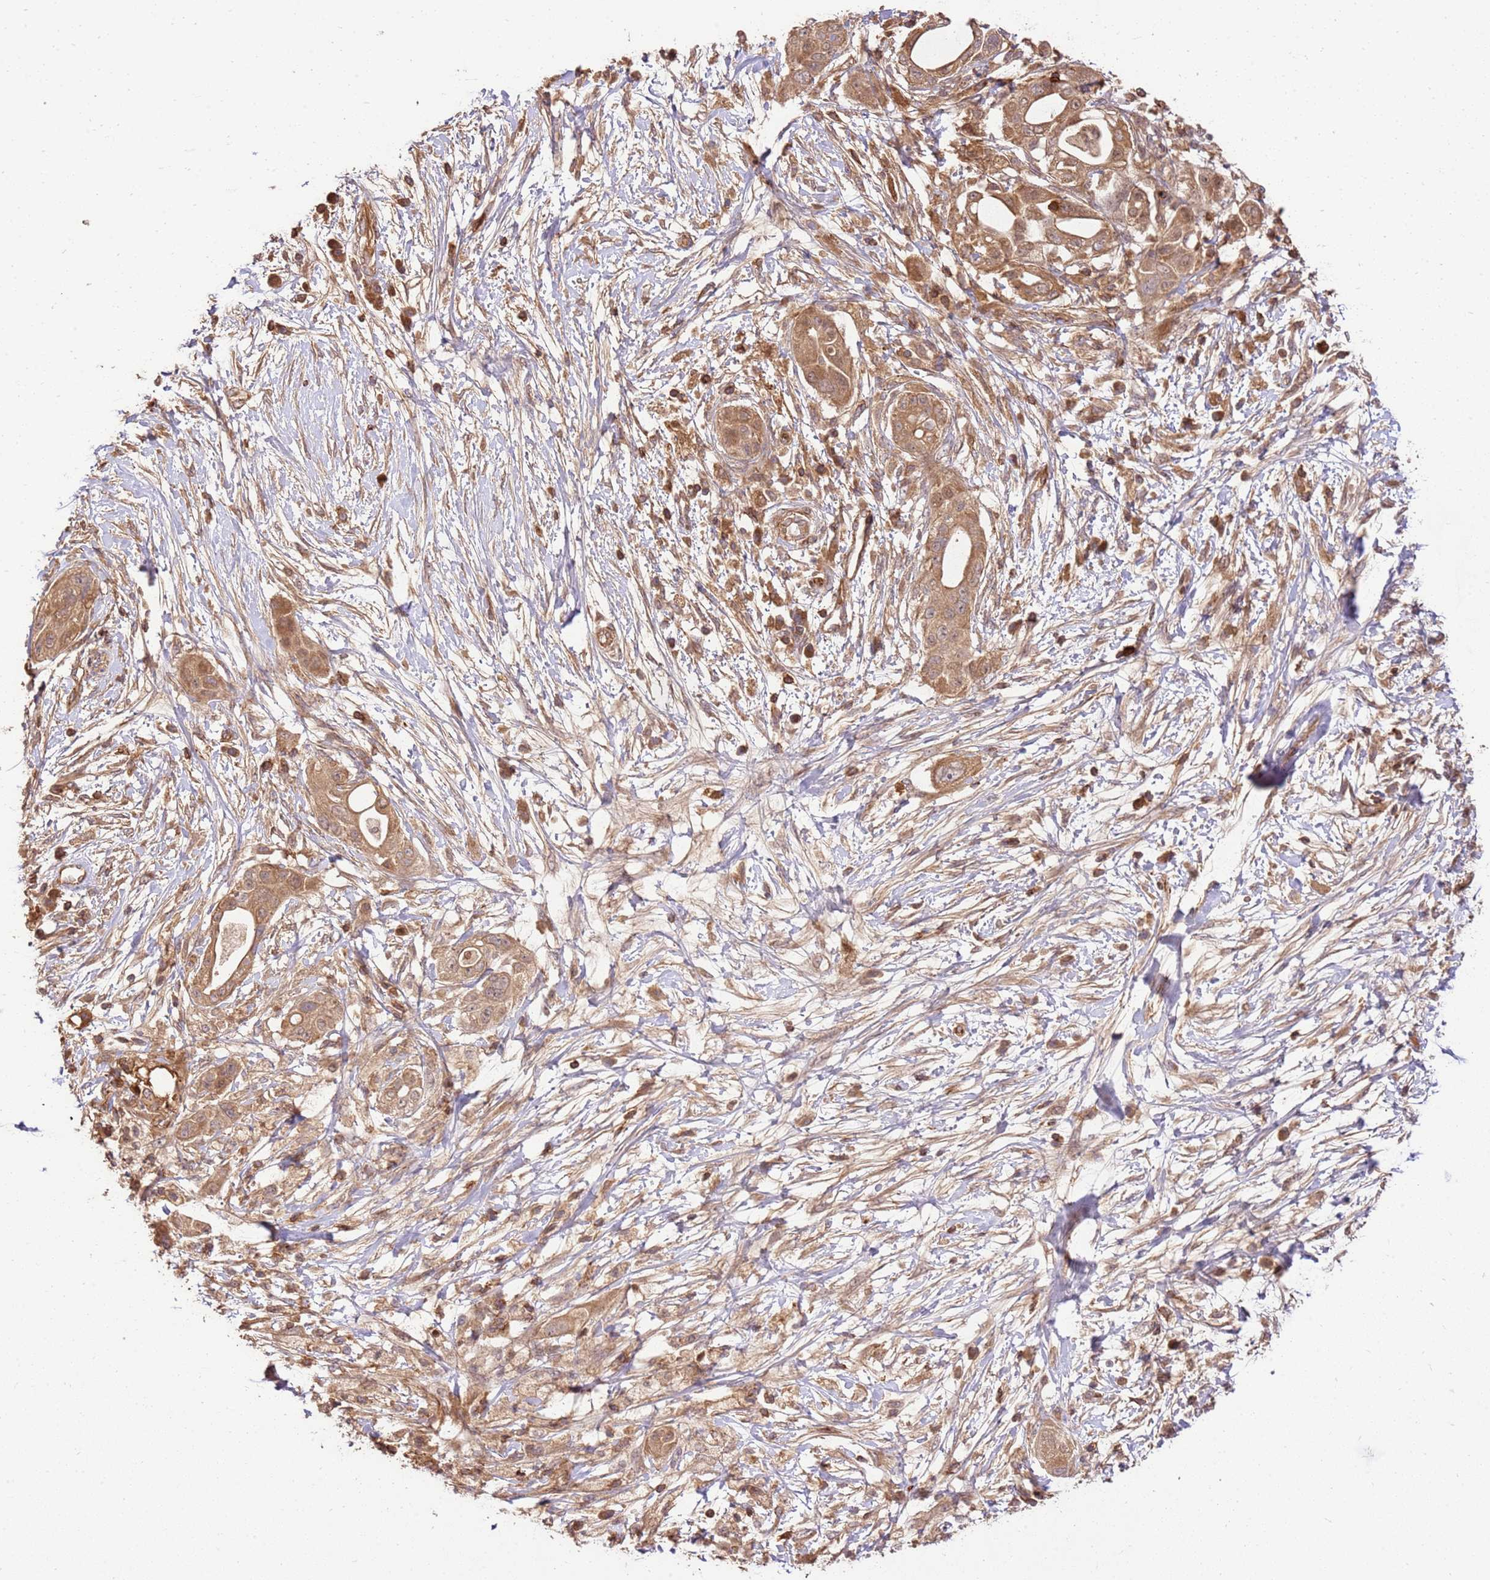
{"staining": {"intensity": "moderate", "quantity": ">75%", "location": "cytoplasmic/membranous"}, "tissue": "pancreatic cancer", "cell_type": "Tumor cells", "image_type": "cancer", "snomed": [{"axis": "morphology", "description": "Adenocarcinoma, NOS"}, {"axis": "topography", "description": "Pancreas"}], "caption": "An image of pancreatic cancer (adenocarcinoma) stained for a protein shows moderate cytoplasmic/membranous brown staining in tumor cells.", "gene": "KATNAL2", "patient": {"sex": "male", "age": 68}}